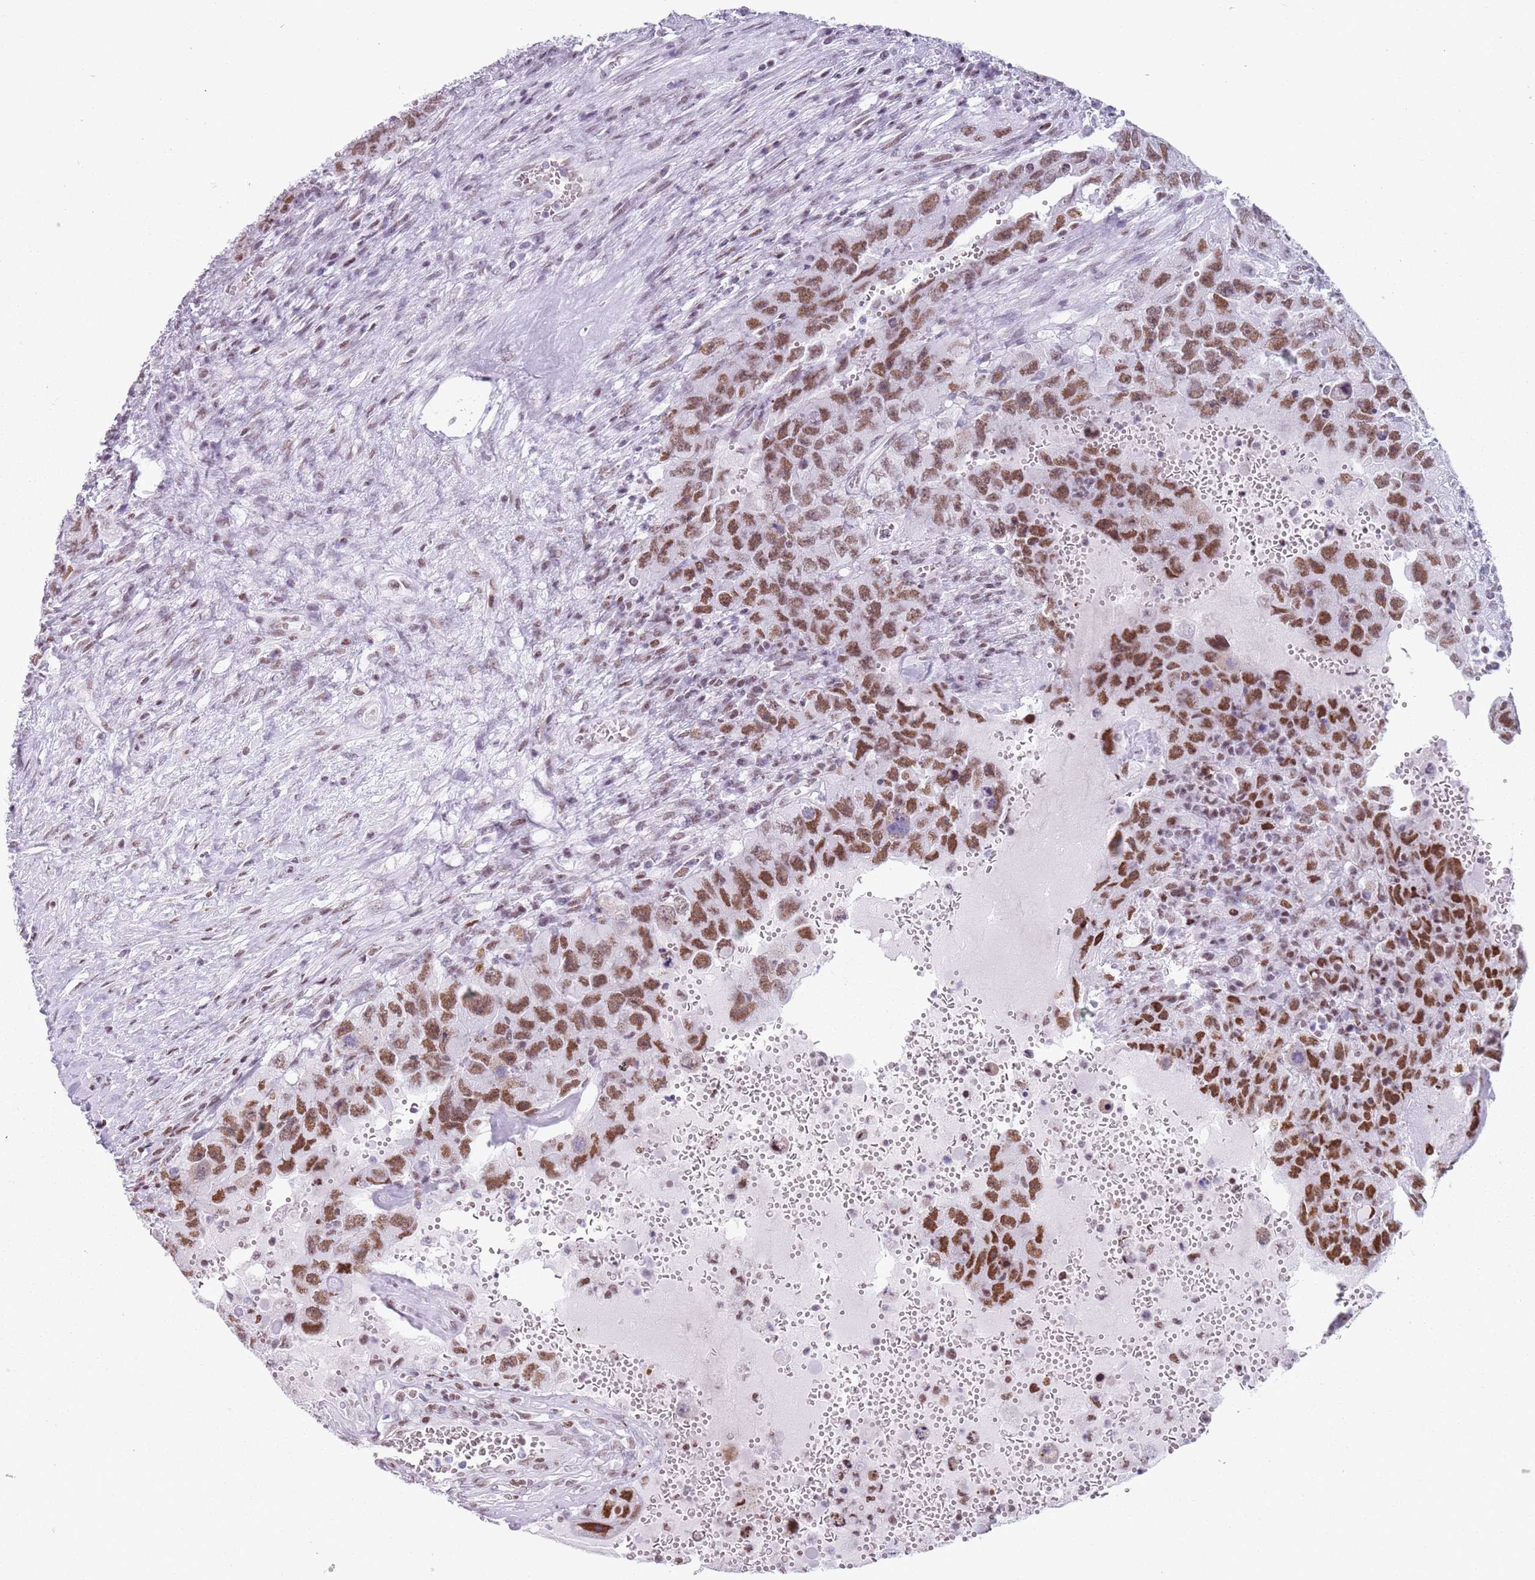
{"staining": {"intensity": "moderate", "quantity": ">75%", "location": "nuclear"}, "tissue": "testis cancer", "cell_type": "Tumor cells", "image_type": "cancer", "snomed": [{"axis": "morphology", "description": "Carcinoma, Embryonal, NOS"}, {"axis": "topography", "description": "Testis"}], "caption": "A high-resolution histopathology image shows IHC staining of testis cancer, which shows moderate nuclear expression in about >75% of tumor cells.", "gene": "FAM104B", "patient": {"sex": "male", "age": 26}}